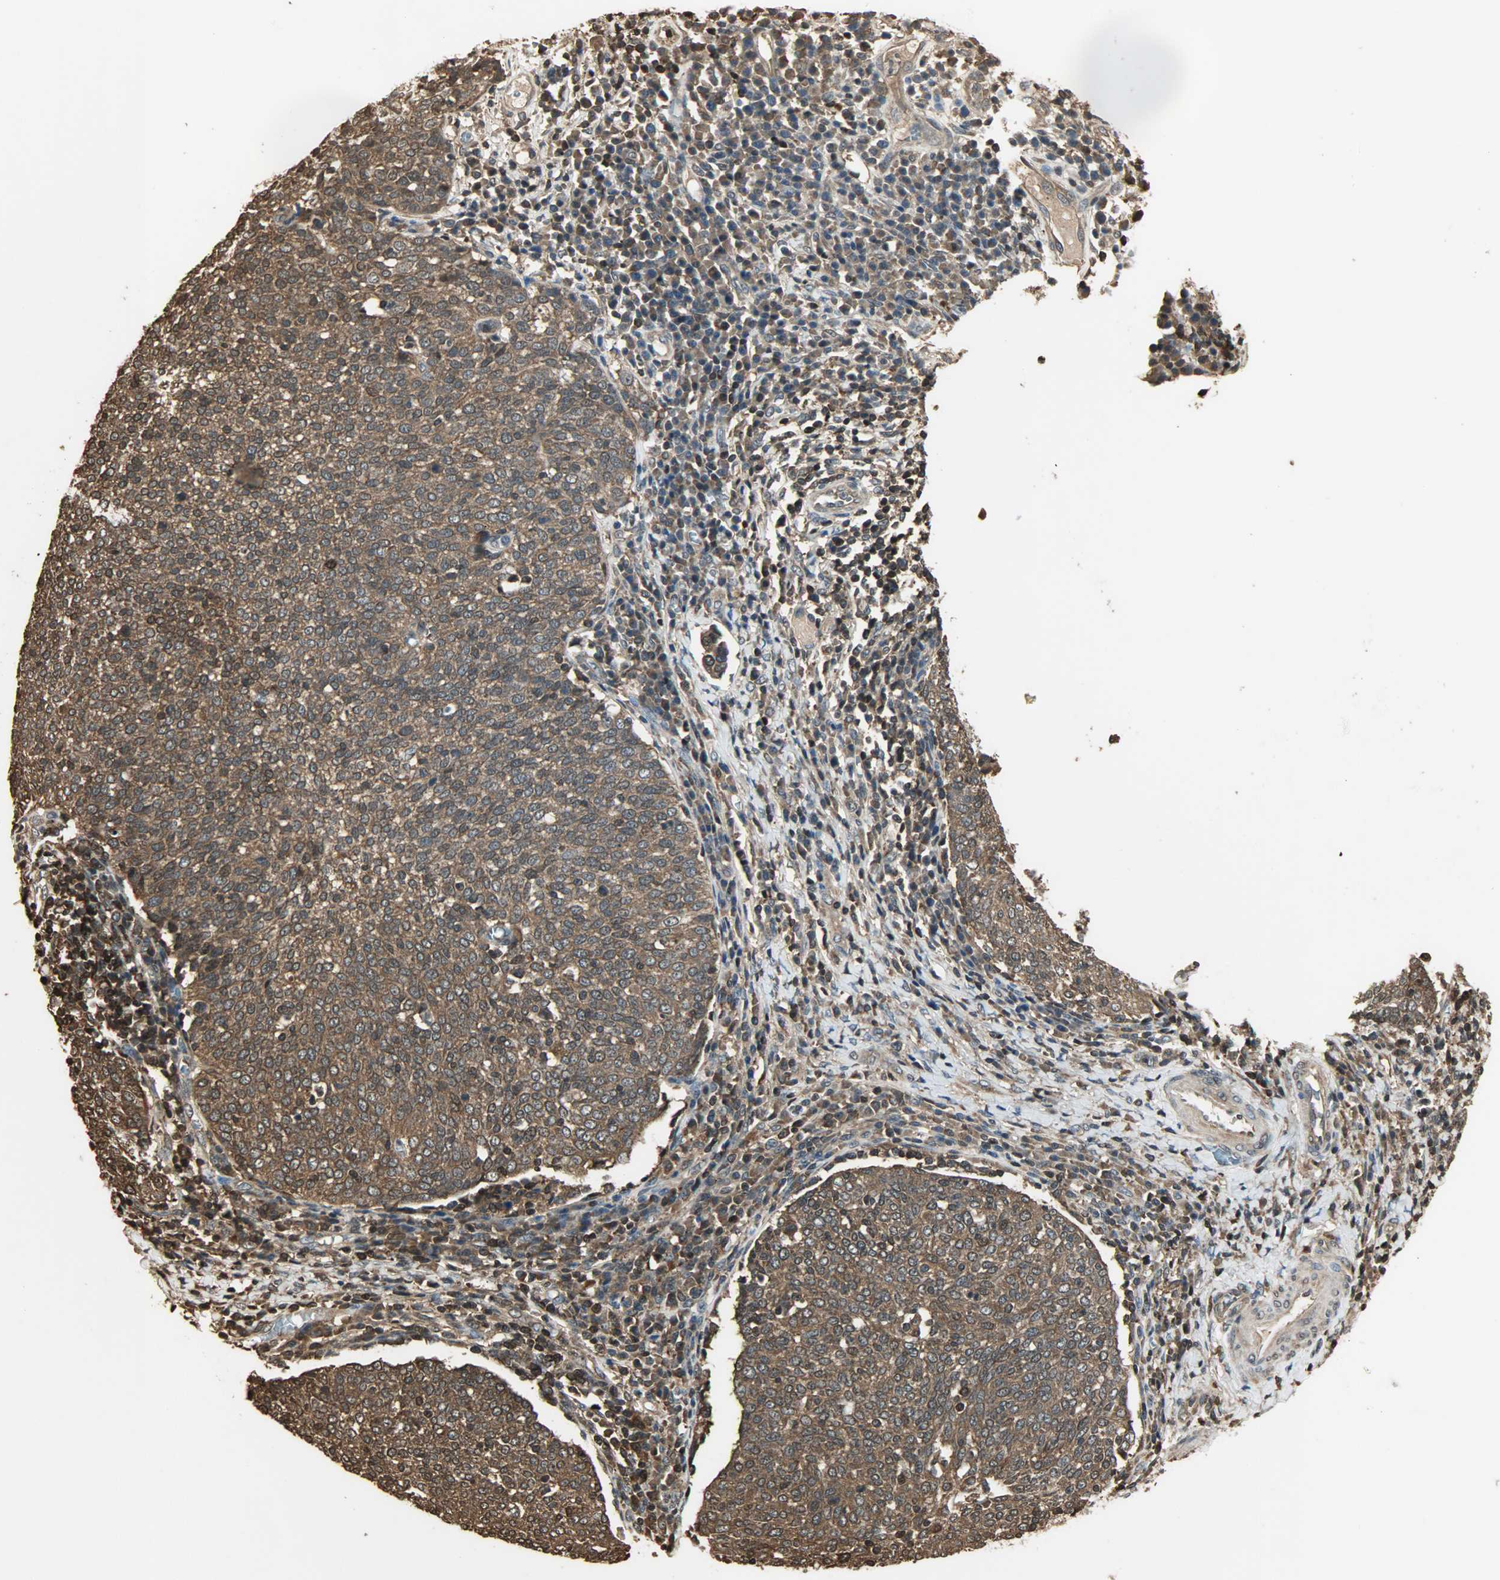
{"staining": {"intensity": "strong", "quantity": ">75%", "location": "cytoplasmic/membranous,nuclear"}, "tissue": "cervical cancer", "cell_type": "Tumor cells", "image_type": "cancer", "snomed": [{"axis": "morphology", "description": "Squamous cell carcinoma, NOS"}, {"axis": "topography", "description": "Cervix"}], "caption": "The image displays a brown stain indicating the presence of a protein in the cytoplasmic/membranous and nuclear of tumor cells in cervical cancer (squamous cell carcinoma).", "gene": "YWHAZ", "patient": {"sex": "female", "age": 40}}